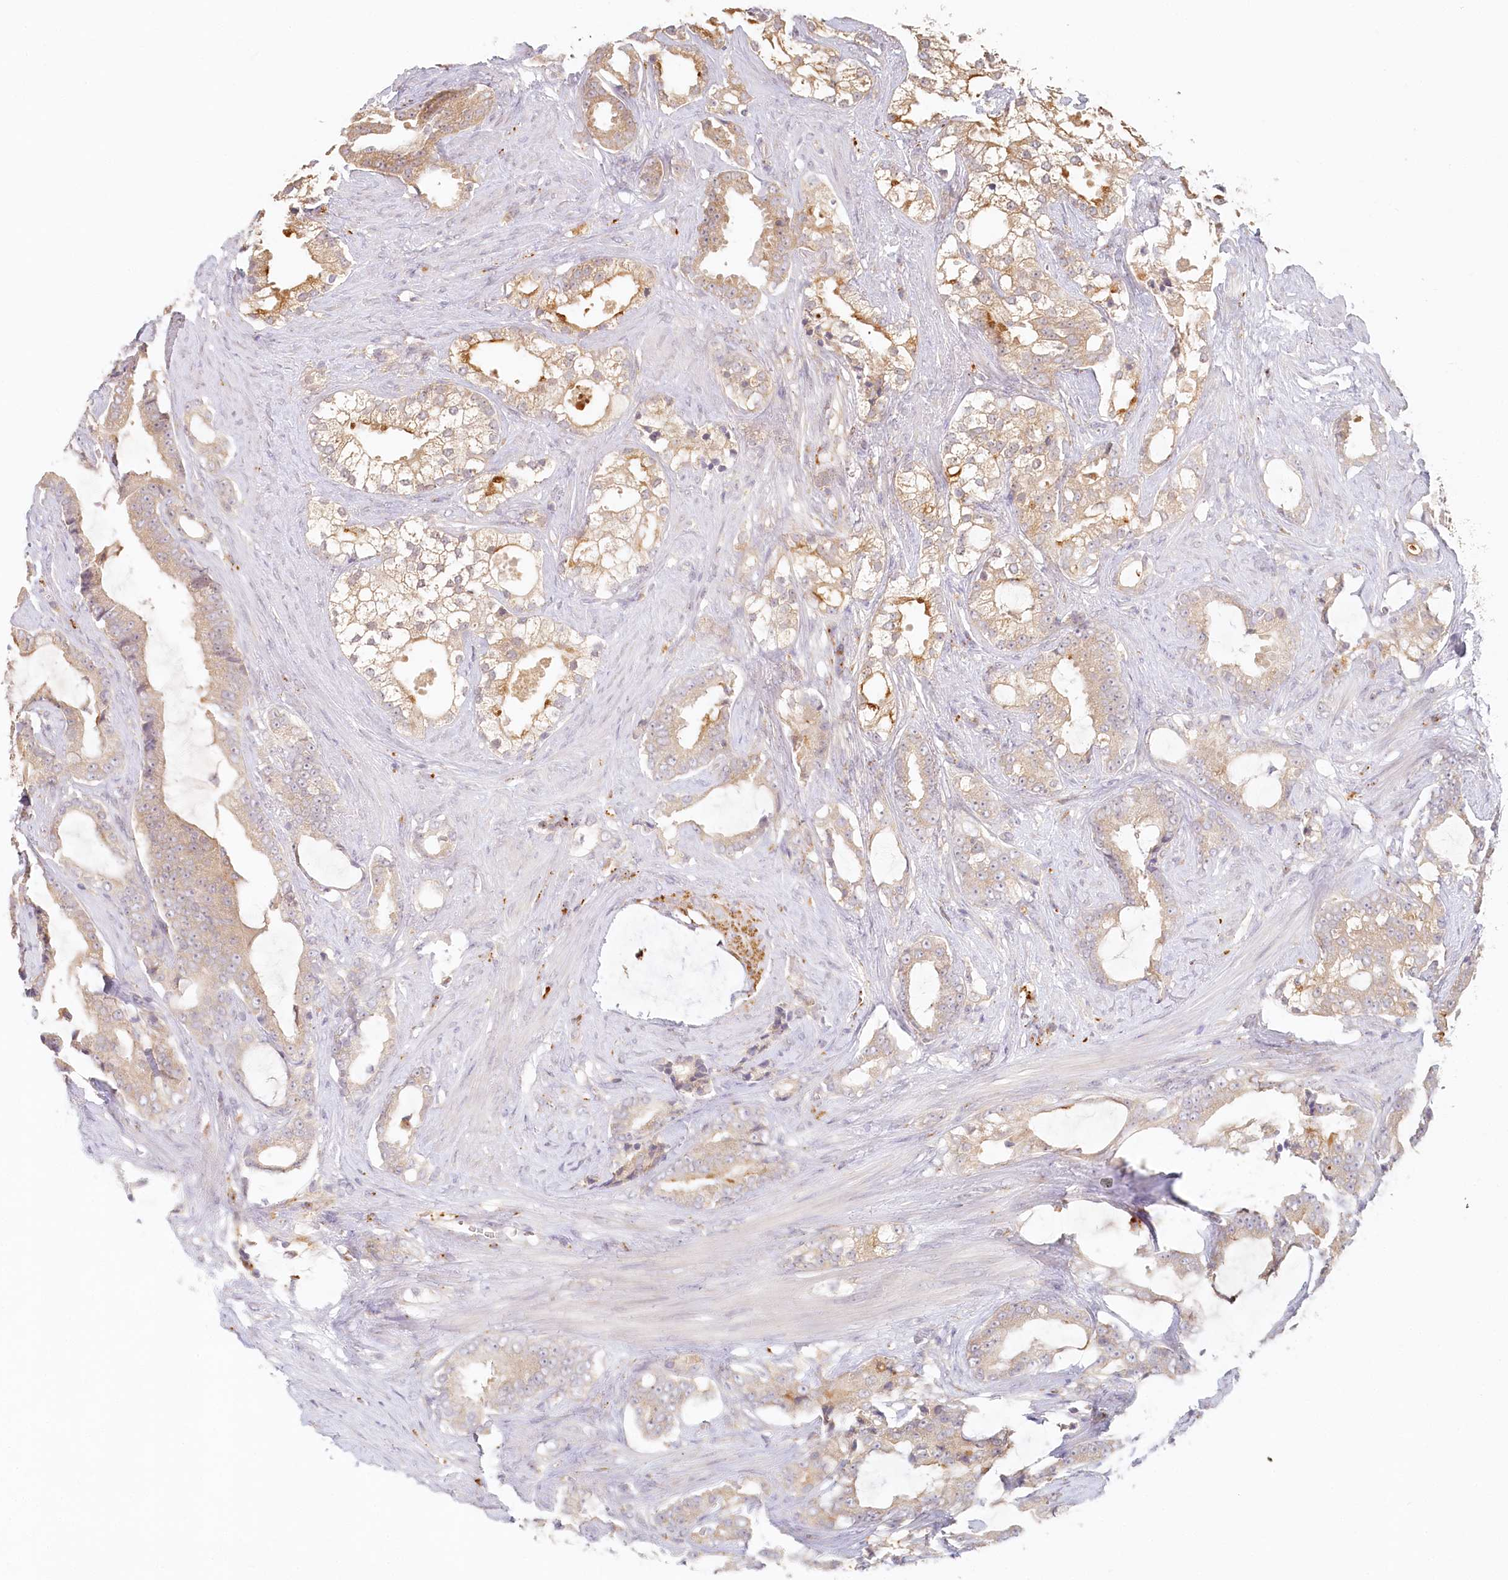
{"staining": {"intensity": "weak", "quantity": ">75%", "location": "cytoplasmic/membranous"}, "tissue": "prostate cancer", "cell_type": "Tumor cells", "image_type": "cancer", "snomed": [{"axis": "morphology", "description": "Adenocarcinoma, Low grade"}, {"axis": "topography", "description": "Prostate"}], "caption": "About >75% of tumor cells in human adenocarcinoma (low-grade) (prostate) show weak cytoplasmic/membranous protein expression as visualized by brown immunohistochemical staining.", "gene": "VSIG1", "patient": {"sex": "male", "age": 58}}